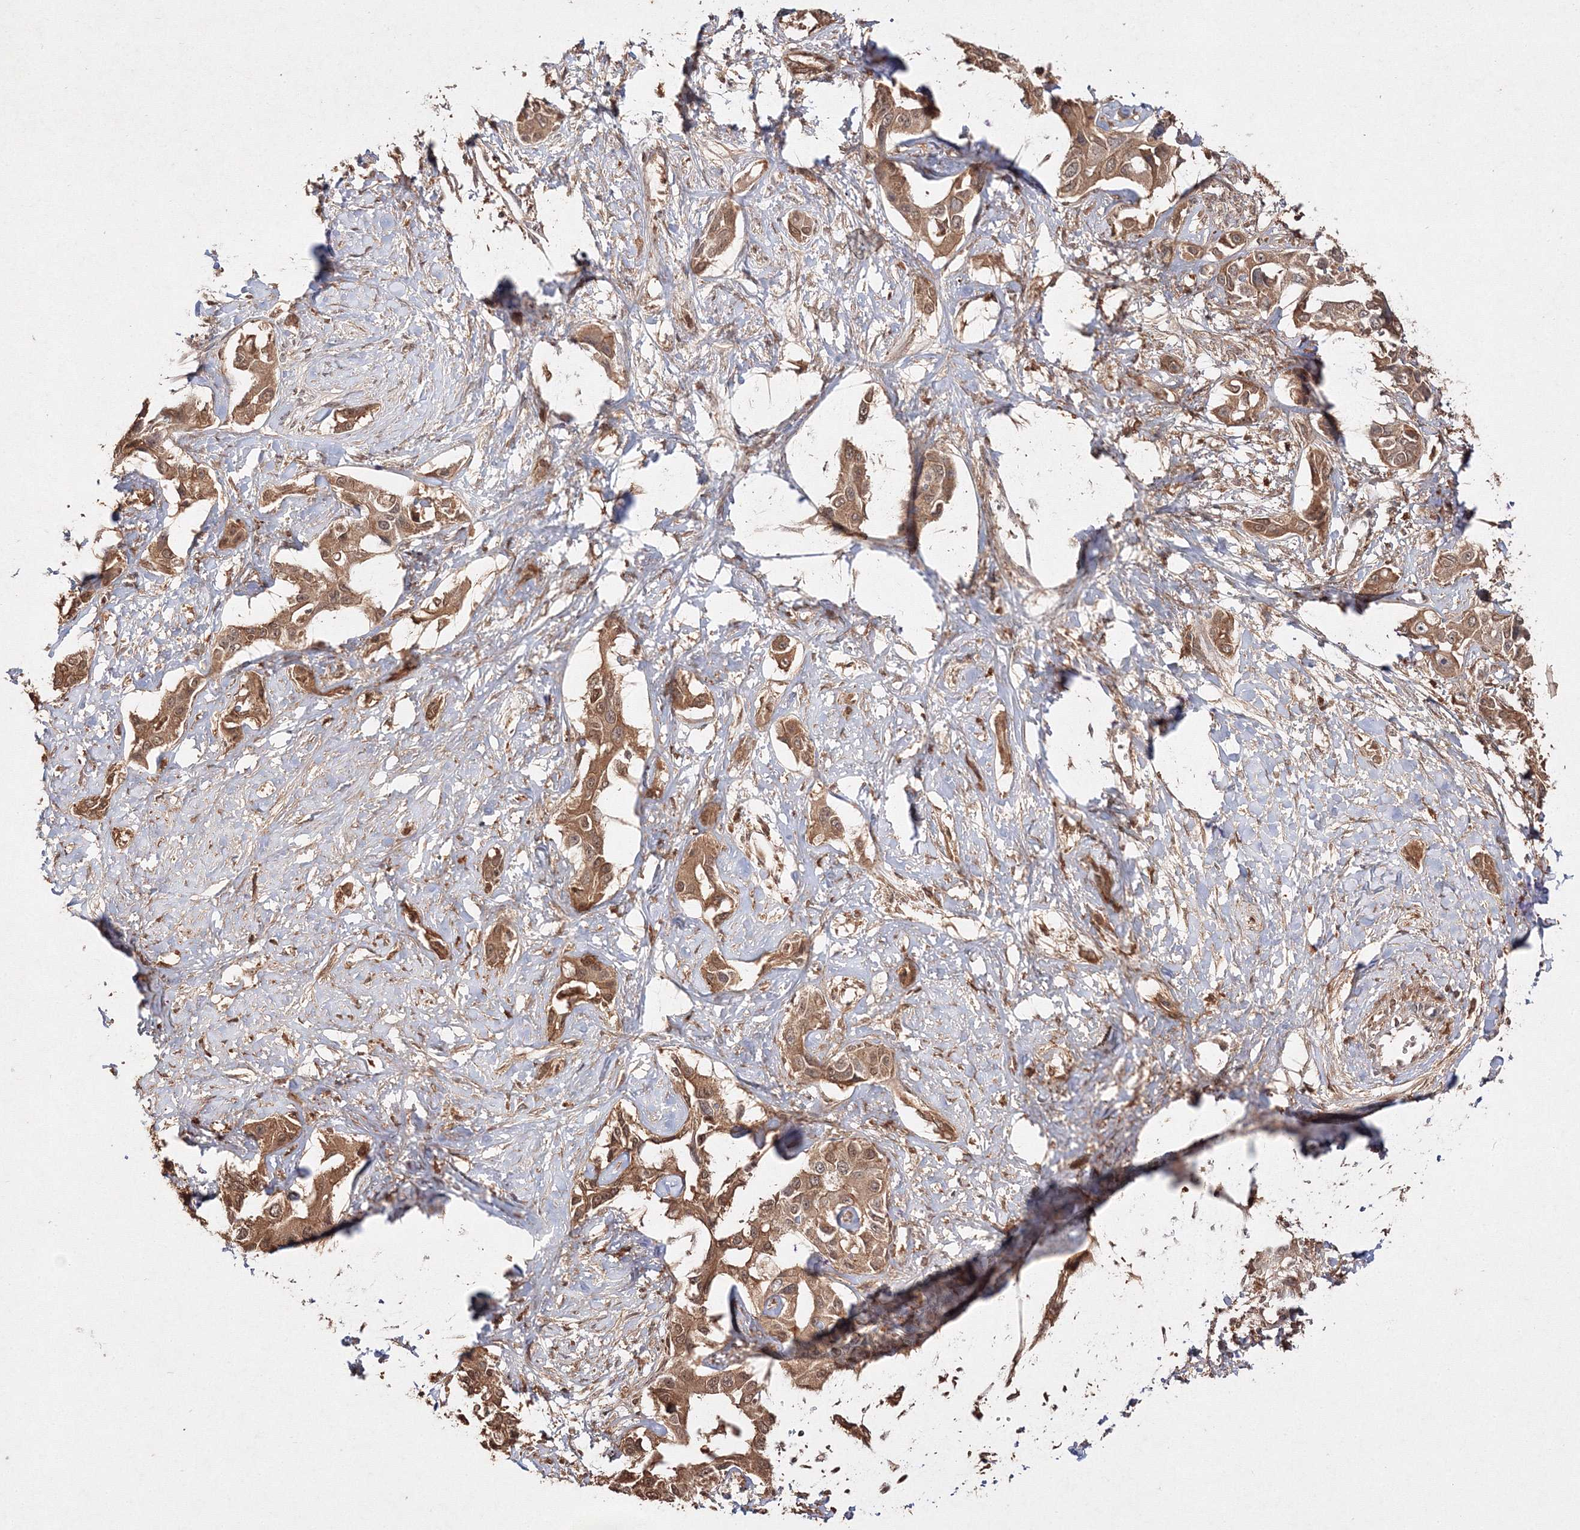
{"staining": {"intensity": "moderate", "quantity": ">75%", "location": "cytoplasmic/membranous,nuclear"}, "tissue": "liver cancer", "cell_type": "Tumor cells", "image_type": "cancer", "snomed": [{"axis": "morphology", "description": "Cholangiocarcinoma"}, {"axis": "topography", "description": "Liver"}], "caption": "DAB (3,3'-diaminobenzidine) immunohistochemical staining of liver cancer (cholangiocarcinoma) demonstrates moderate cytoplasmic/membranous and nuclear protein staining in approximately >75% of tumor cells.", "gene": "S100A11", "patient": {"sex": "male", "age": 59}}